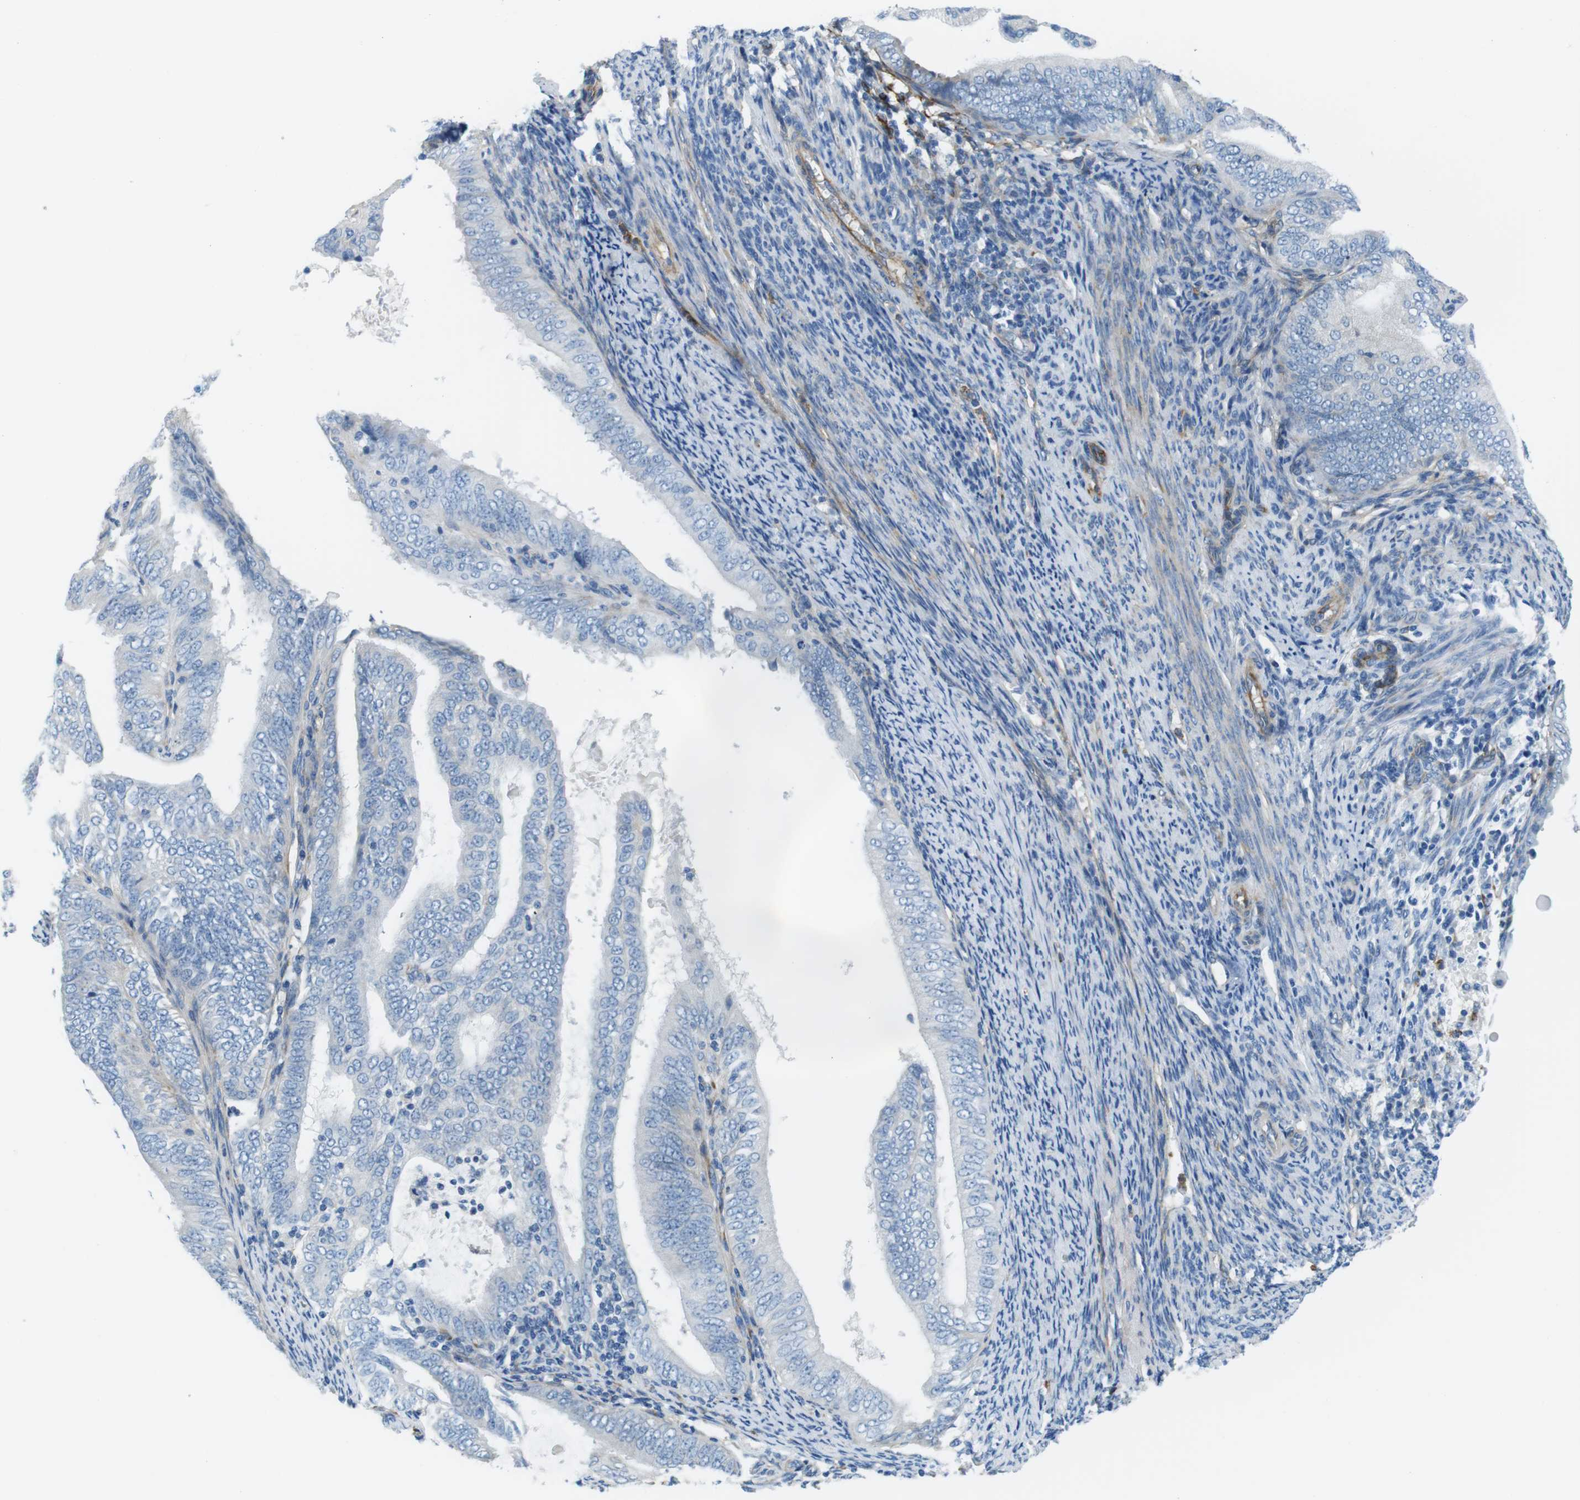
{"staining": {"intensity": "negative", "quantity": "none", "location": "none"}, "tissue": "endometrial cancer", "cell_type": "Tumor cells", "image_type": "cancer", "snomed": [{"axis": "morphology", "description": "Adenocarcinoma, NOS"}, {"axis": "topography", "description": "Endometrium"}], "caption": "Immunohistochemical staining of endometrial cancer (adenocarcinoma) shows no significant positivity in tumor cells.", "gene": "EMP2", "patient": {"sex": "female", "age": 58}}